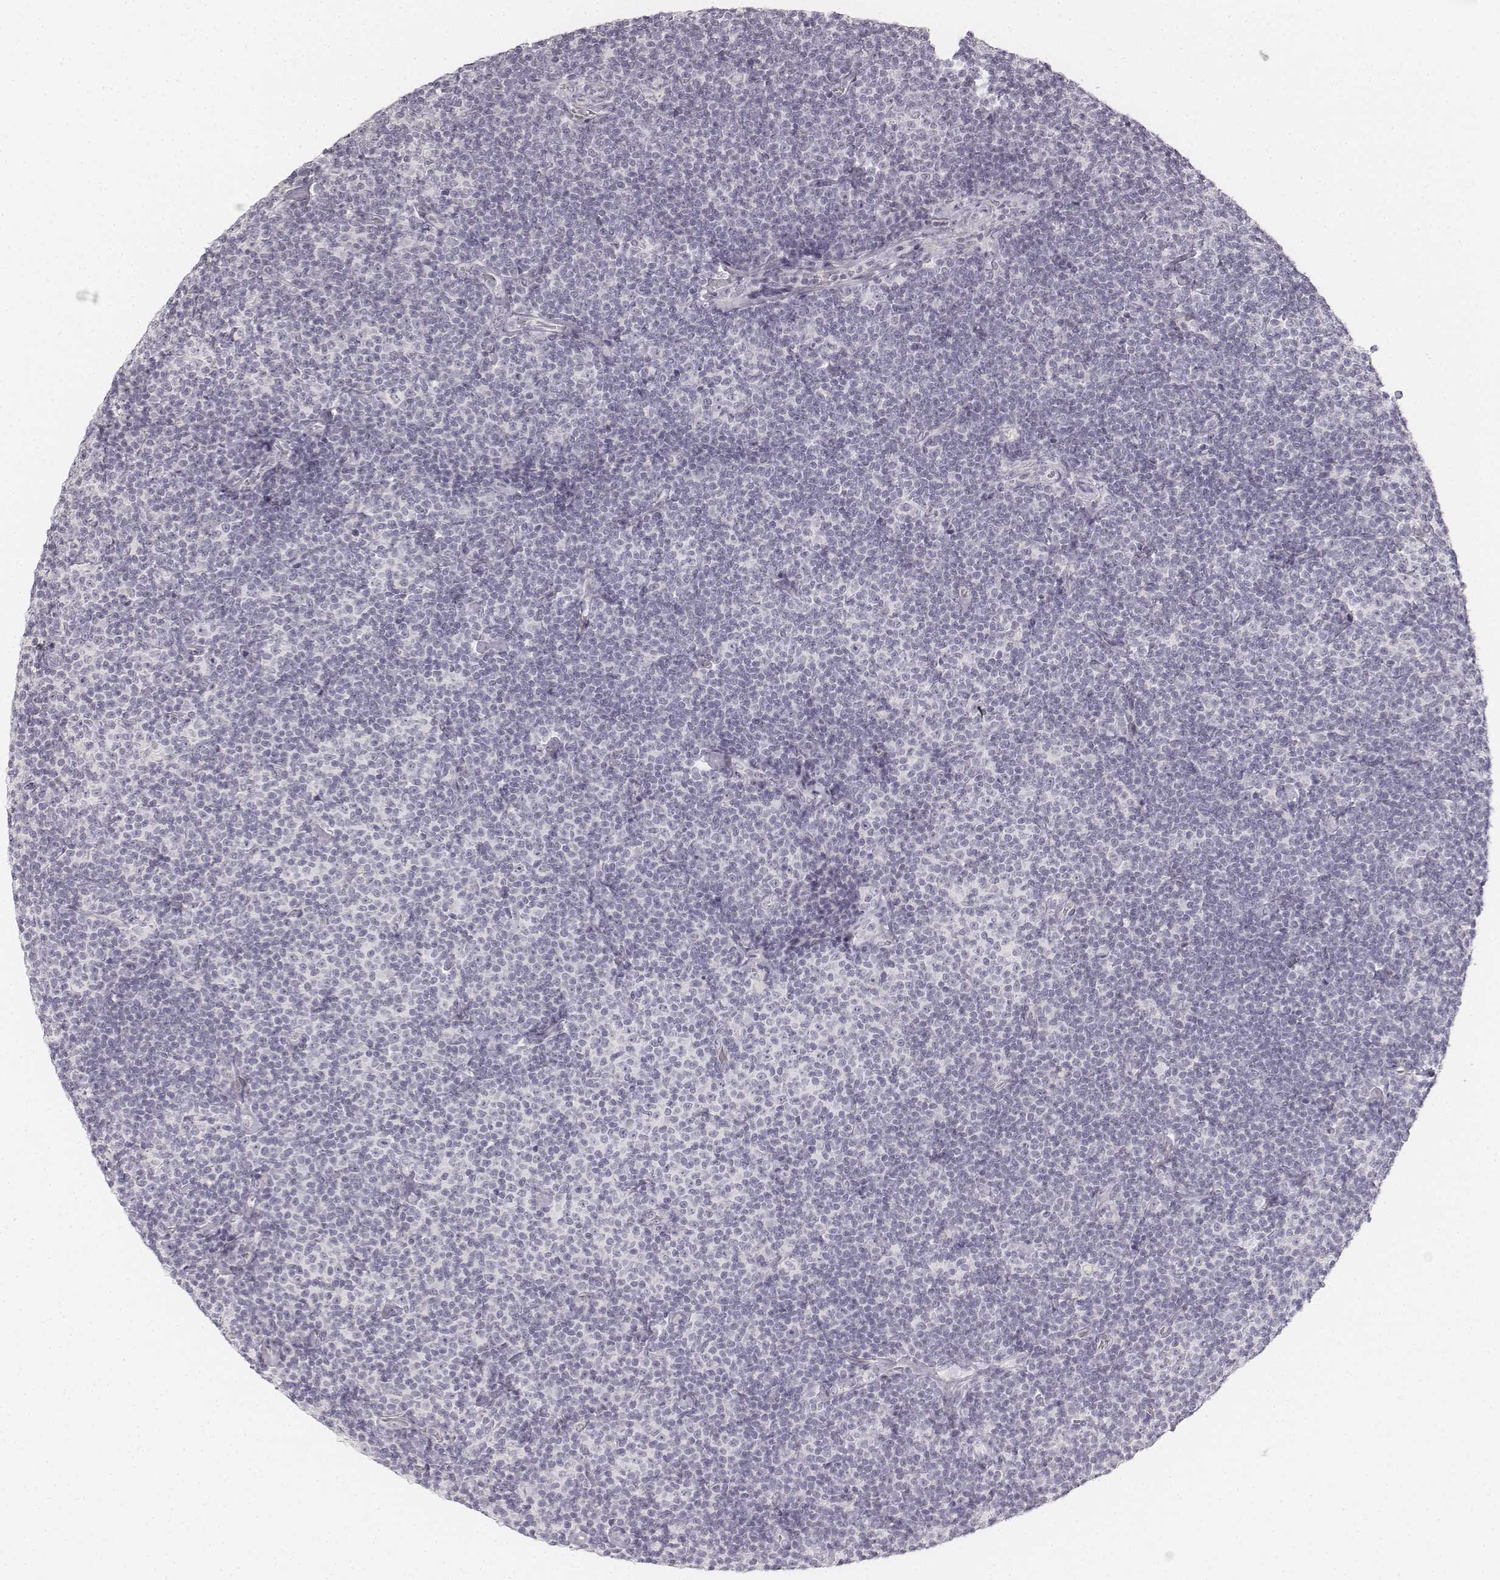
{"staining": {"intensity": "negative", "quantity": "none", "location": "none"}, "tissue": "lymphoma", "cell_type": "Tumor cells", "image_type": "cancer", "snomed": [{"axis": "morphology", "description": "Malignant lymphoma, non-Hodgkin's type, Low grade"}, {"axis": "topography", "description": "Lymph node"}], "caption": "DAB (3,3'-diaminobenzidine) immunohistochemical staining of human lymphoma reveals no significant positivity in tumor cells. The staining is performed using DAB brown chromogen with nuclei counter-stained in using hematoxylin.", "gene": "DSG4", "patient": {"sex": "male", "age": 81}}